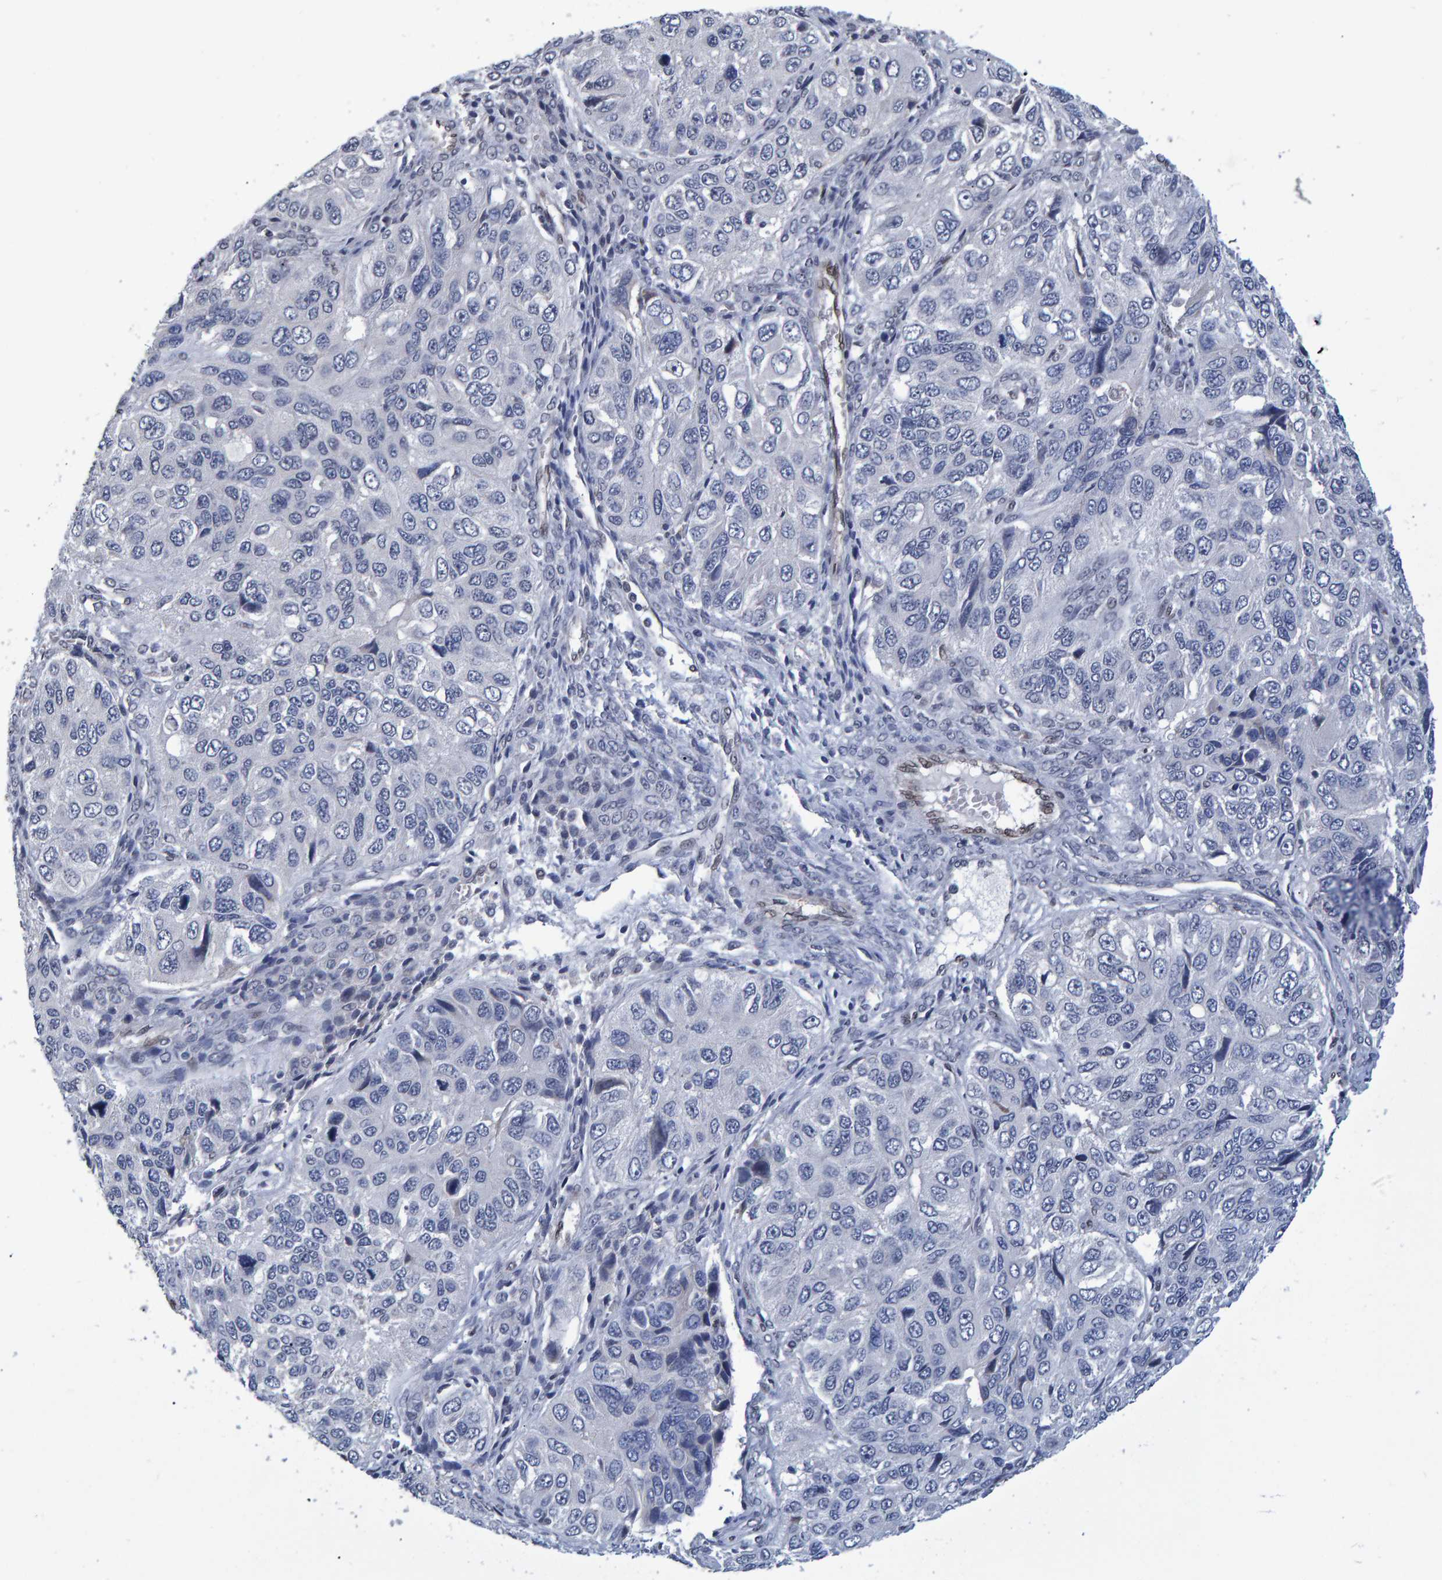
{"staining": {"intensity": "negative", "quantity": "none", "location": "none"}, "tissue": "ovarian cancer", "cell_type": "Tumor cells", "image_type": "cancer", "snomed": [{"axis": "morphology", "description": "Carcinoma, endometroid"}, {"axis": "topography", "description": "Ovary"}], "caption": "DAB immunohistochemical staining of ovarian endometroid carcinoma reveals no significant staining in tumor cells.", "gene": "QKI", "patient": {"sex": "female", "age": 51}}